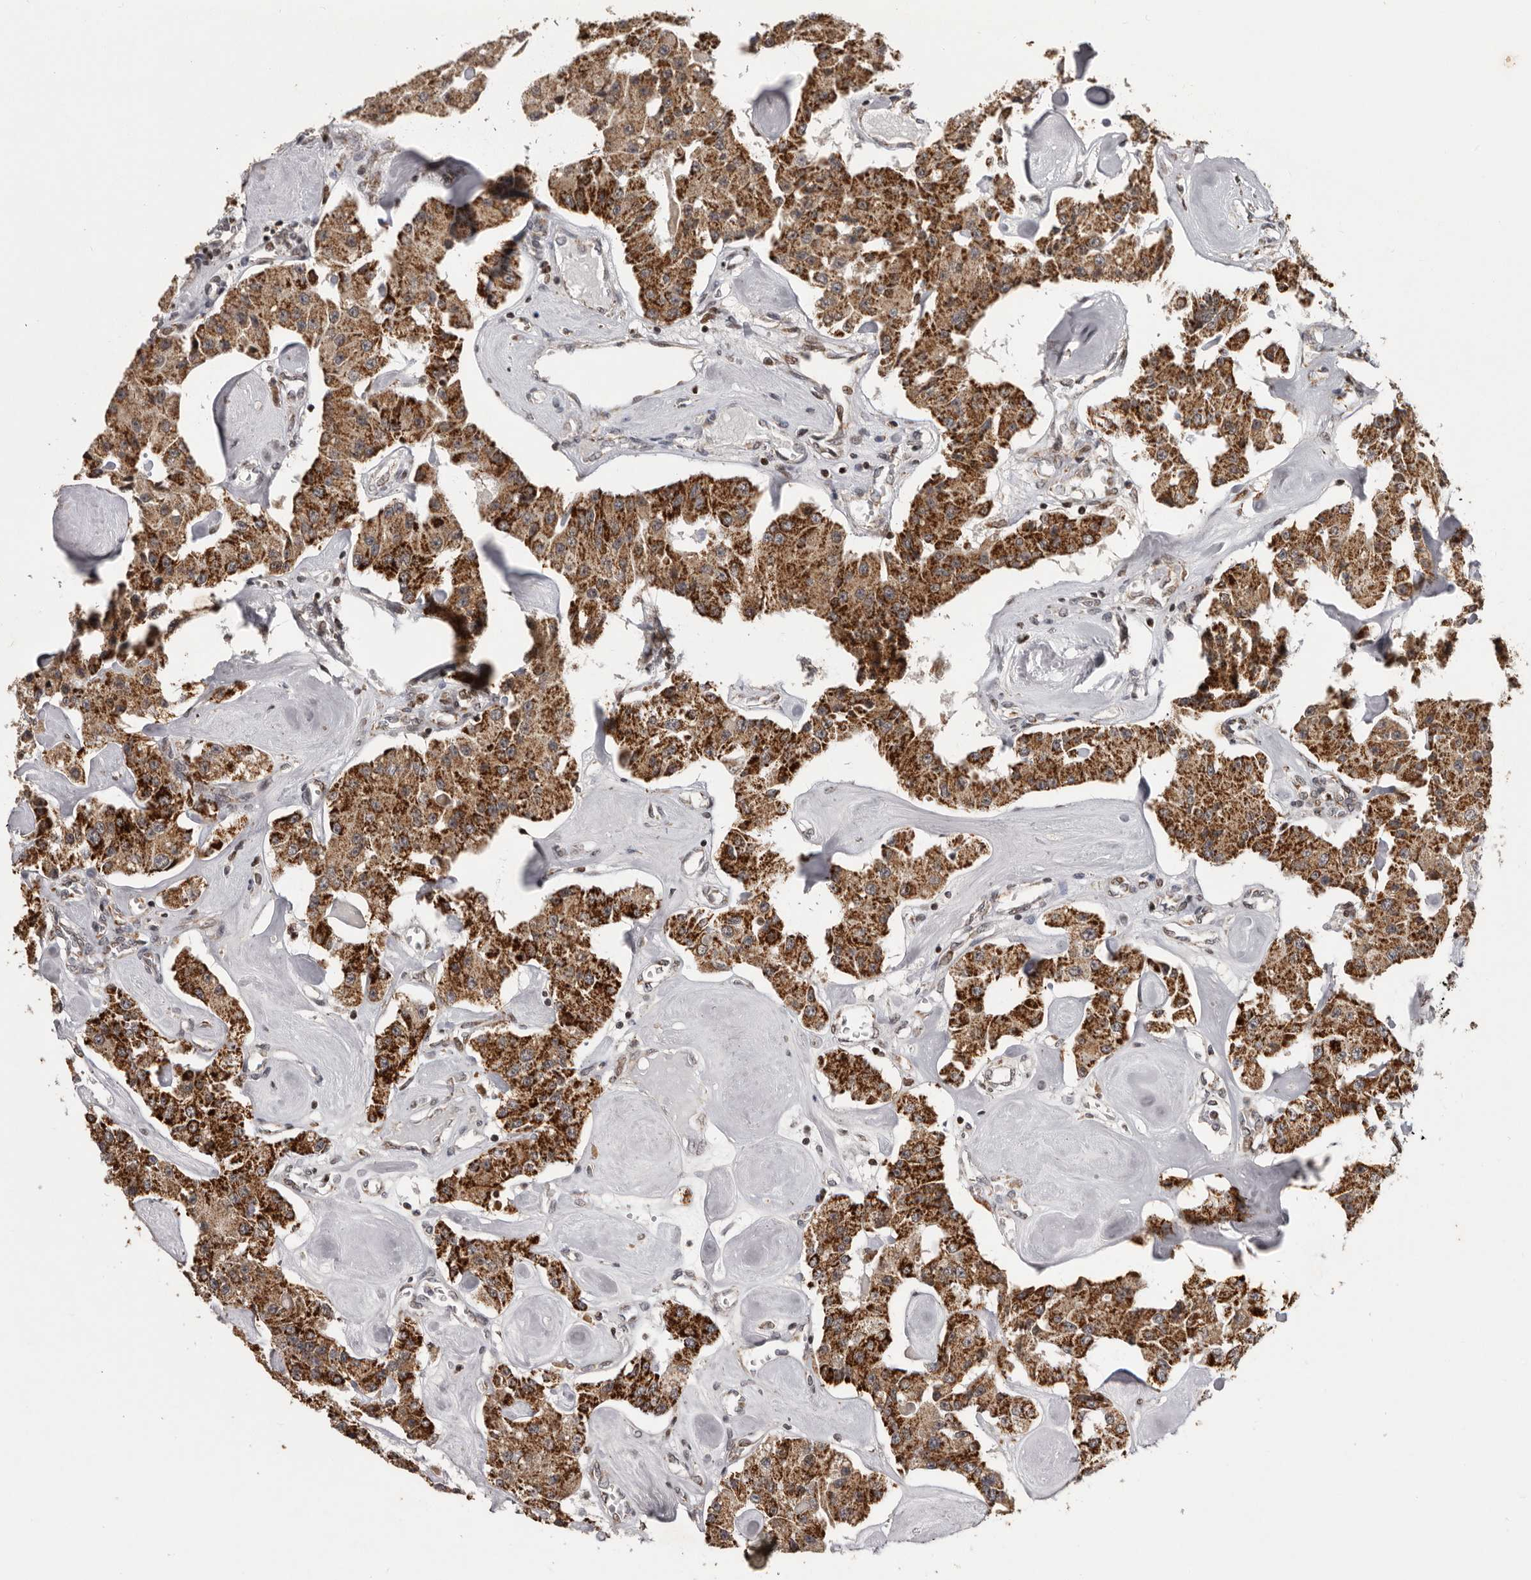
{"staining": {"intensity": "strong", "quantity": ">75%", "location": "cytoplasmic/membranous"}, "tissue": "carcinoid", "cell_type": "Tumor cells", "image_type": "cancer", "snomed": [{"axis": "morphology", "description": "Carcinoid, malignant, NOS"}, {"axis": "topography", "description": "Pancreas"}], "caption": "An immunohistochemistry (IHC) photomicrograph of tumor tissue is shown. Protein staining in brown shows strong cytoplasmic/membranous positivity in carcinoid (malignant) within tumor cells.", "gene": "C17orf99", "patient": {"sex": "male", "age": 41}}